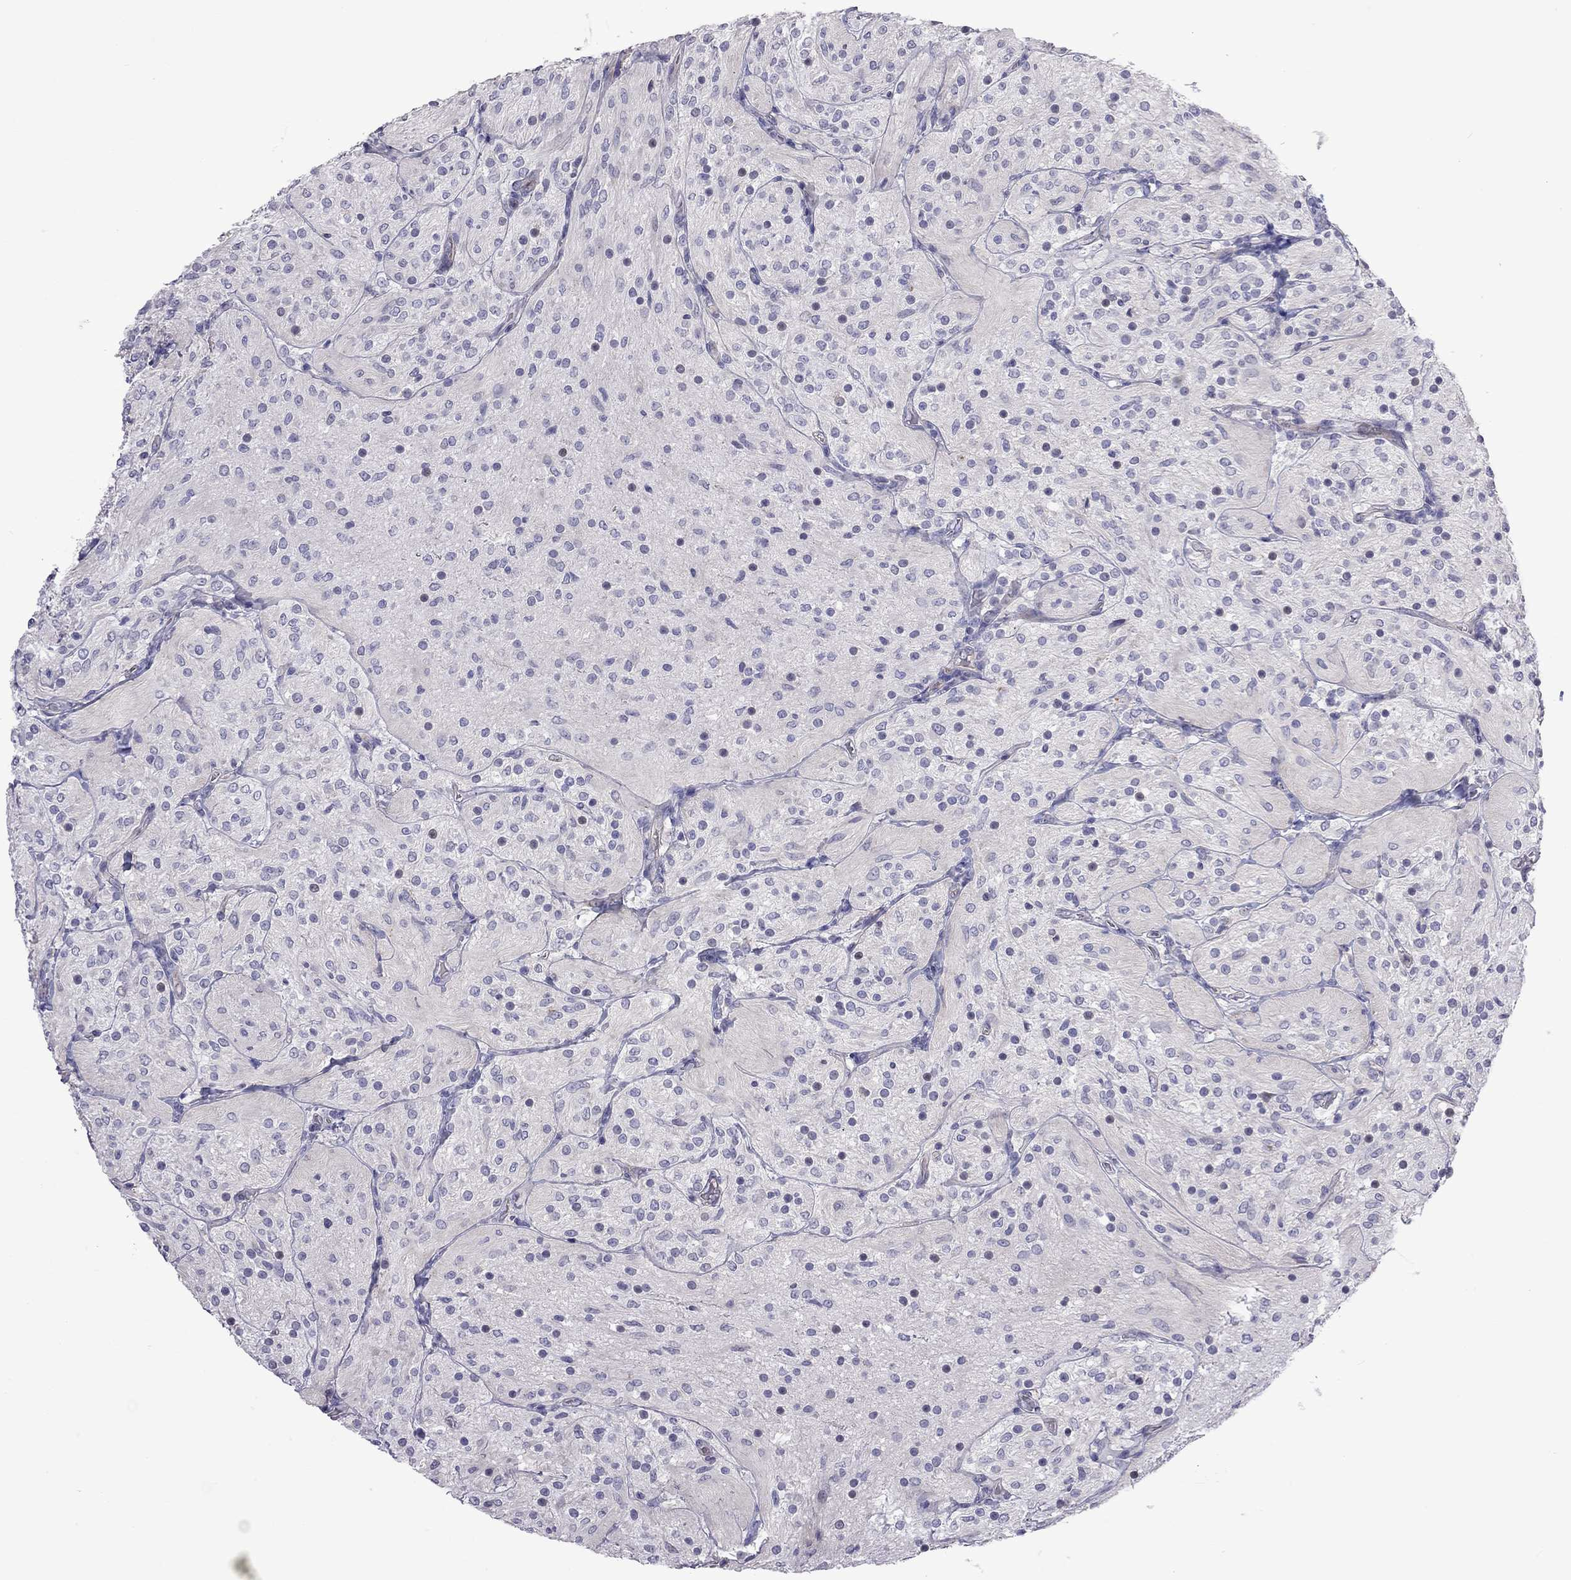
{"staining": {"intensity": "negative", "quantity": "none", "location": "none"}, "tissue": "glioma", "cell_type": "Tumor cells", "image_type": "cancer", "snomed": [{"axis": "morphology", "description": "Glioma, malignant, Low grade"}, {"axis": "topography", "description": "Brain"}], "caption": "This is an immunohistochemistry image of low-grade glioma (malignant). There is no expression in tumor cells.", "gene": "FEZ1", "patient": {"sex": "male", "age": 3}}